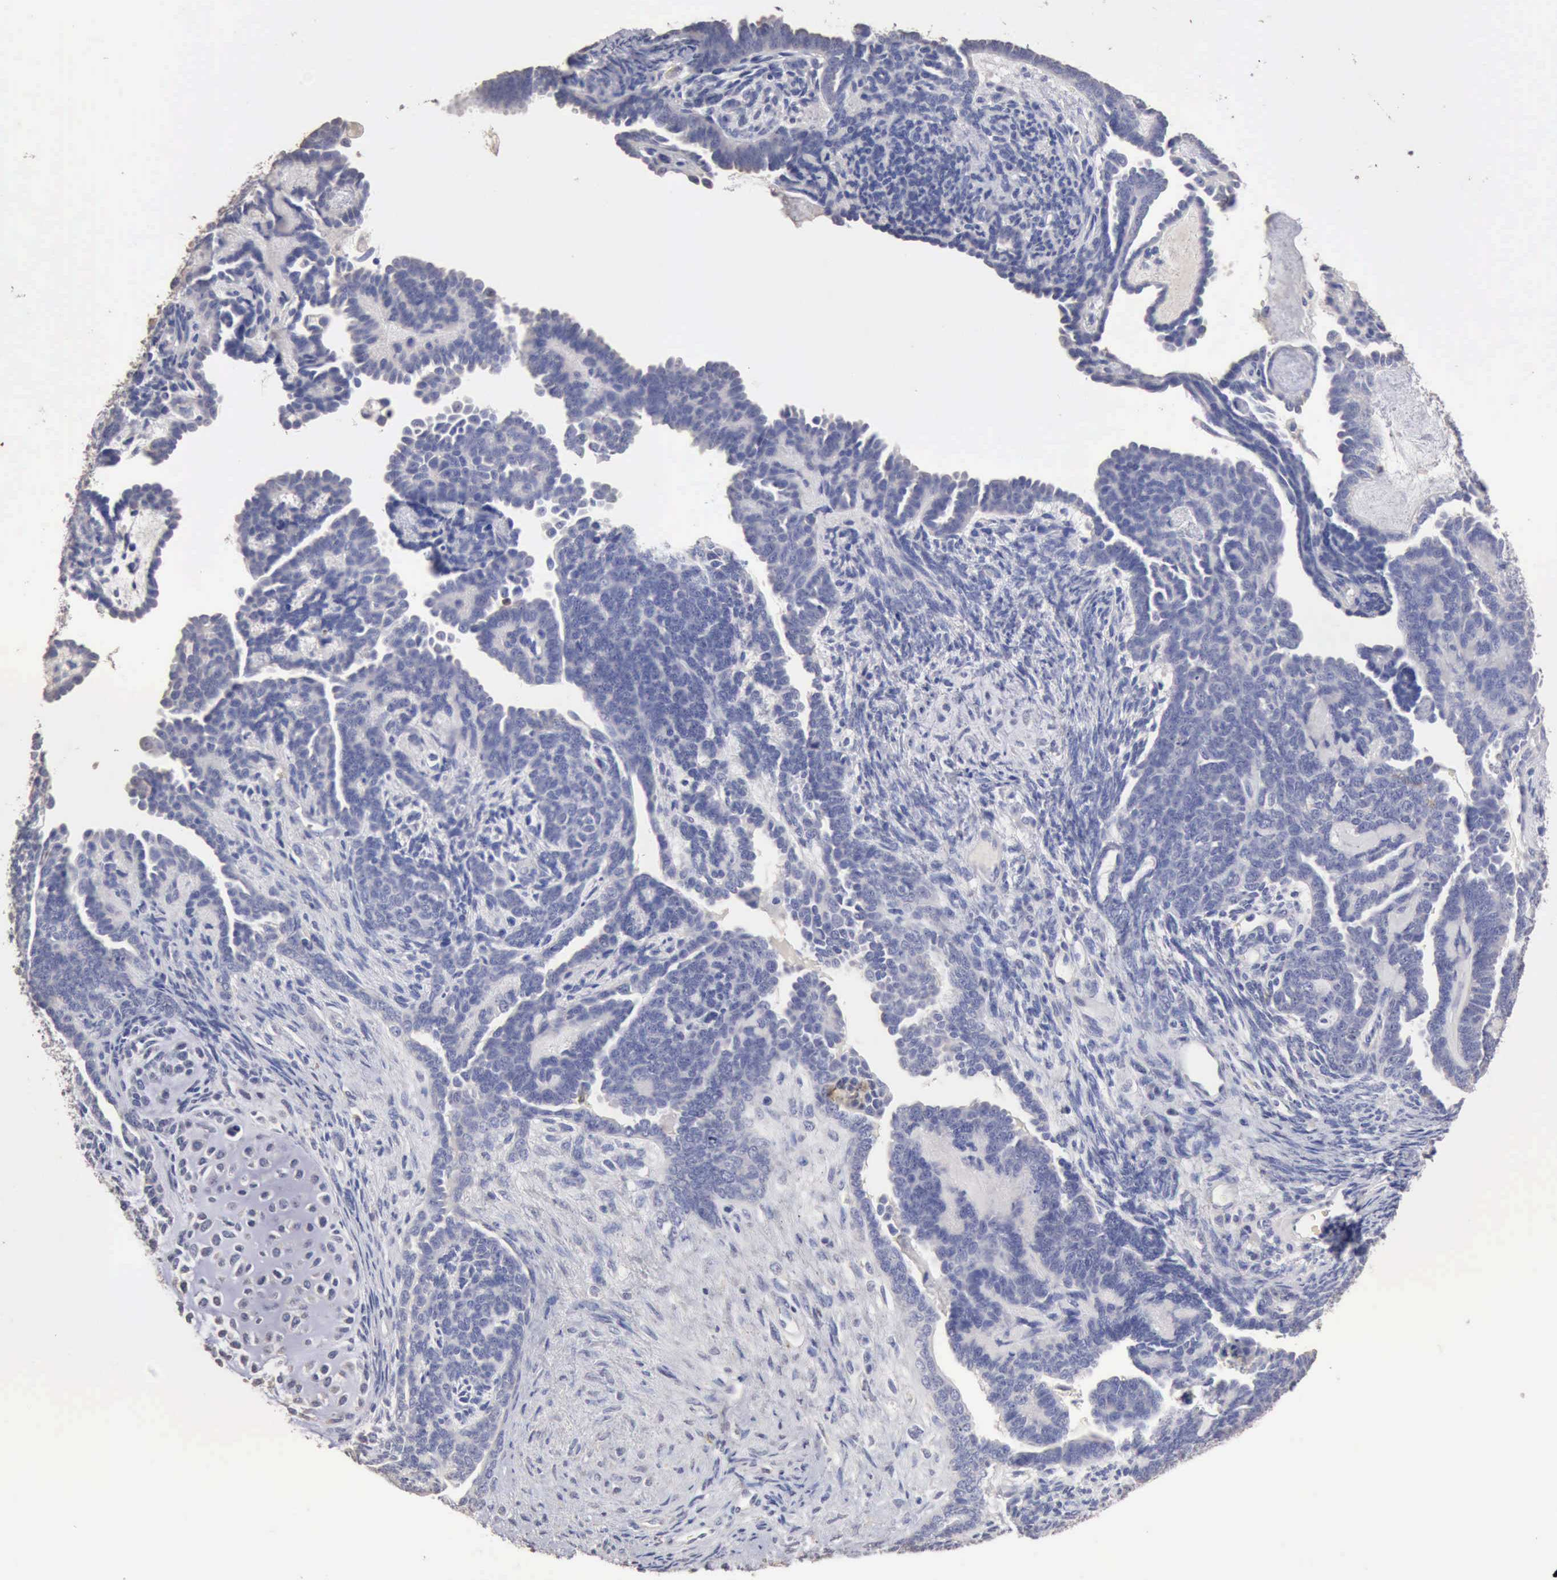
{"staining": {"intensity": "negative", "quantity": "none", "location": "none"}, "tissue": "endometrial cancer", "cell_type": "Tumor cells", "image_type": "cancer", "snomed": [{"axis": "morphology", "description": "Neoplasm, malignant, NOS"}, {"axis": "topography", "description": "Endometrium"}], "caption": "Immunohistochemistry (IHC) micrograph of neoplastic tissue: human endometrial neoplasm (malignant) stained with DAB reveals no significant protein positivity in tumor cells.", "gene": "KRT6B", "patient": {"sex": "female", "age": 74}}